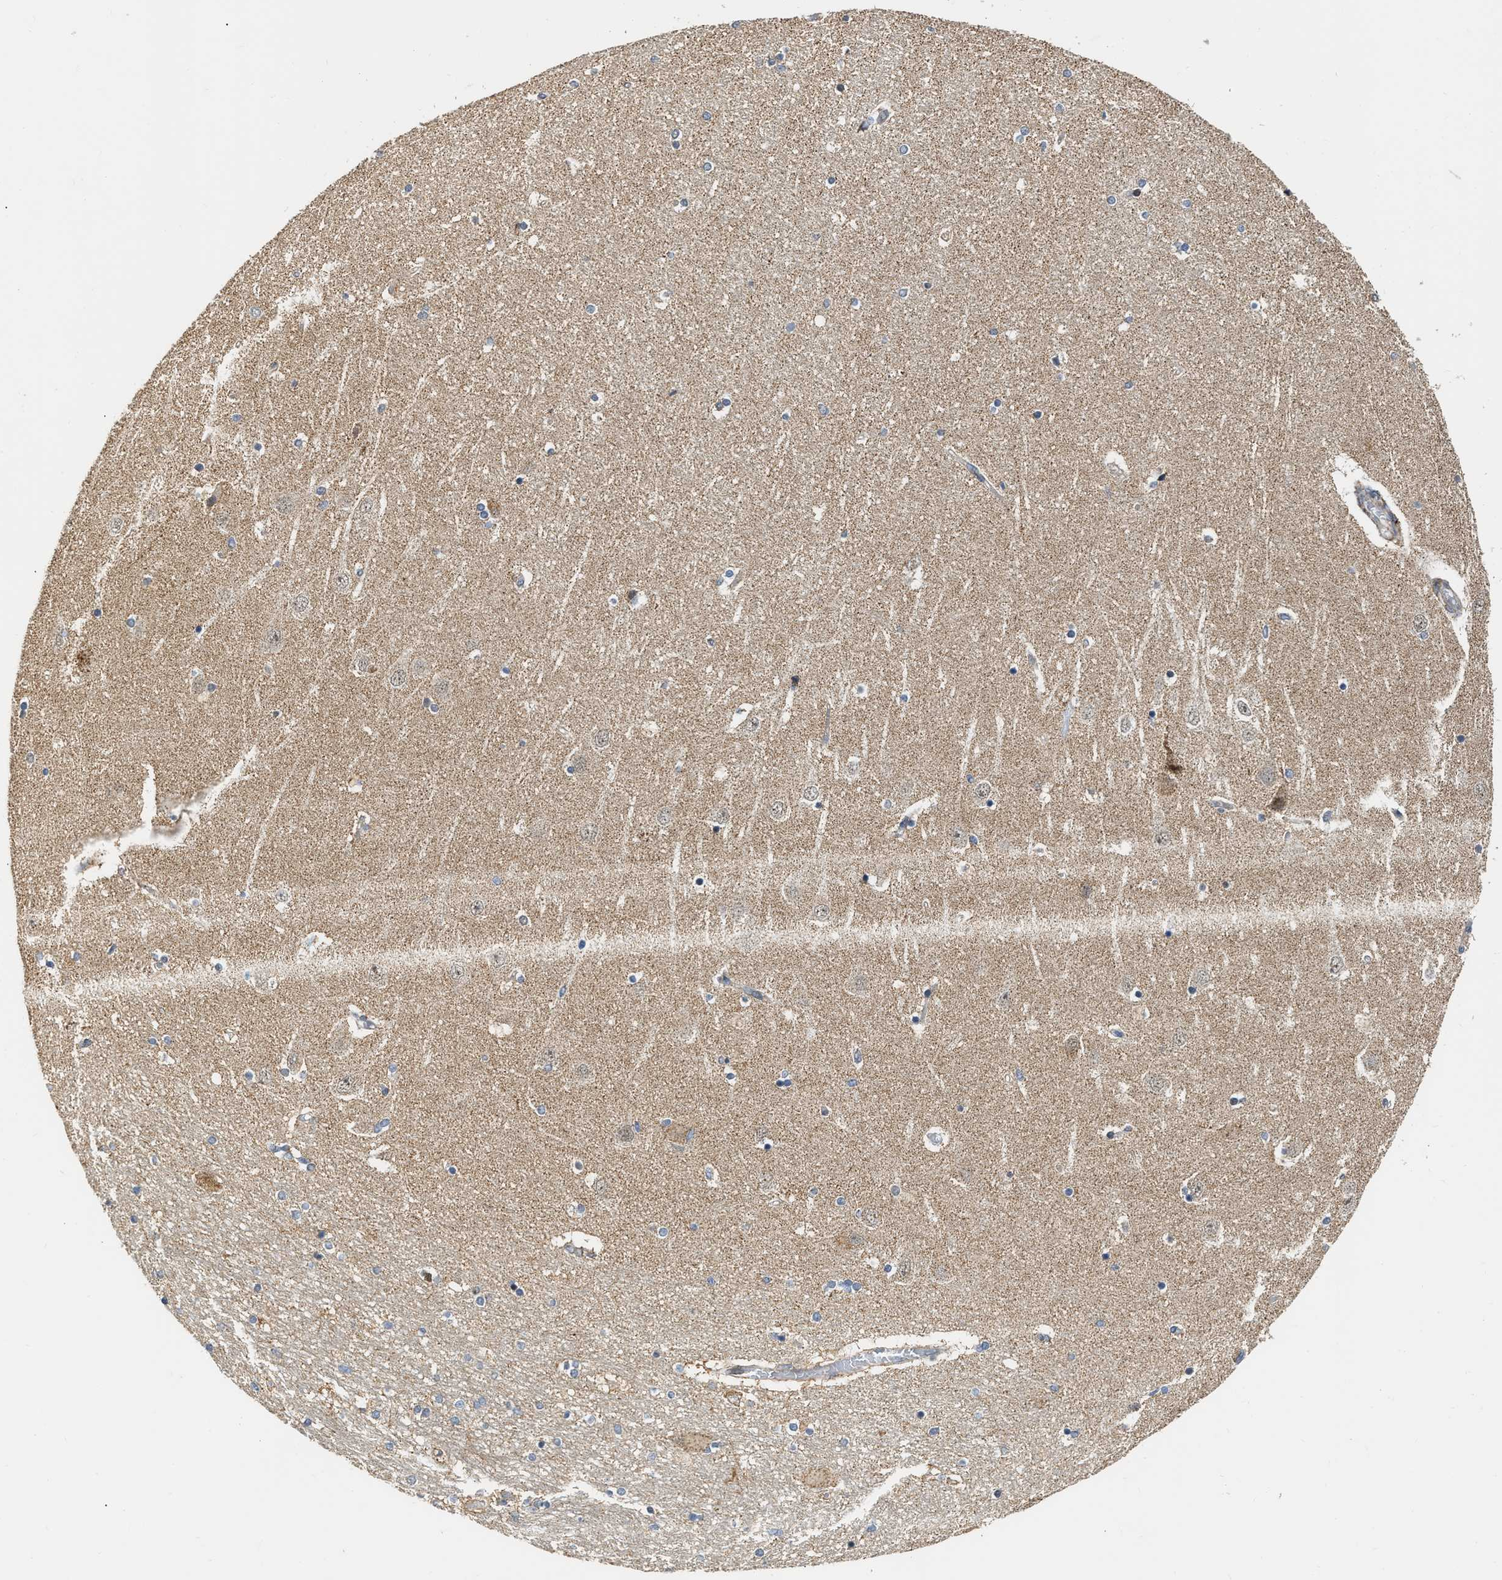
{"staining": {"intensity": "weak", "quantity": "<25%", "location": "cytoplasmic/membranous"}, "tissue": "hippocampus", "cell_type": "Glial cells", "image_type": "normal", "snomed": [{"axis": "morphology", "description": "Normal tissue, NOS"}, {"axis": "topography", "description": "Hippocampus"}], "caption": "IHC of unremarkable hippocampus shows no positivity in glial cells. The staining is performed using DAB (3,3'-diaminobenzidine) brown chromogen with nuclei counter-stained in using hematoxylin.", "gene": "DEPTOR", "patient": {"sex": "female", "age": 54}}